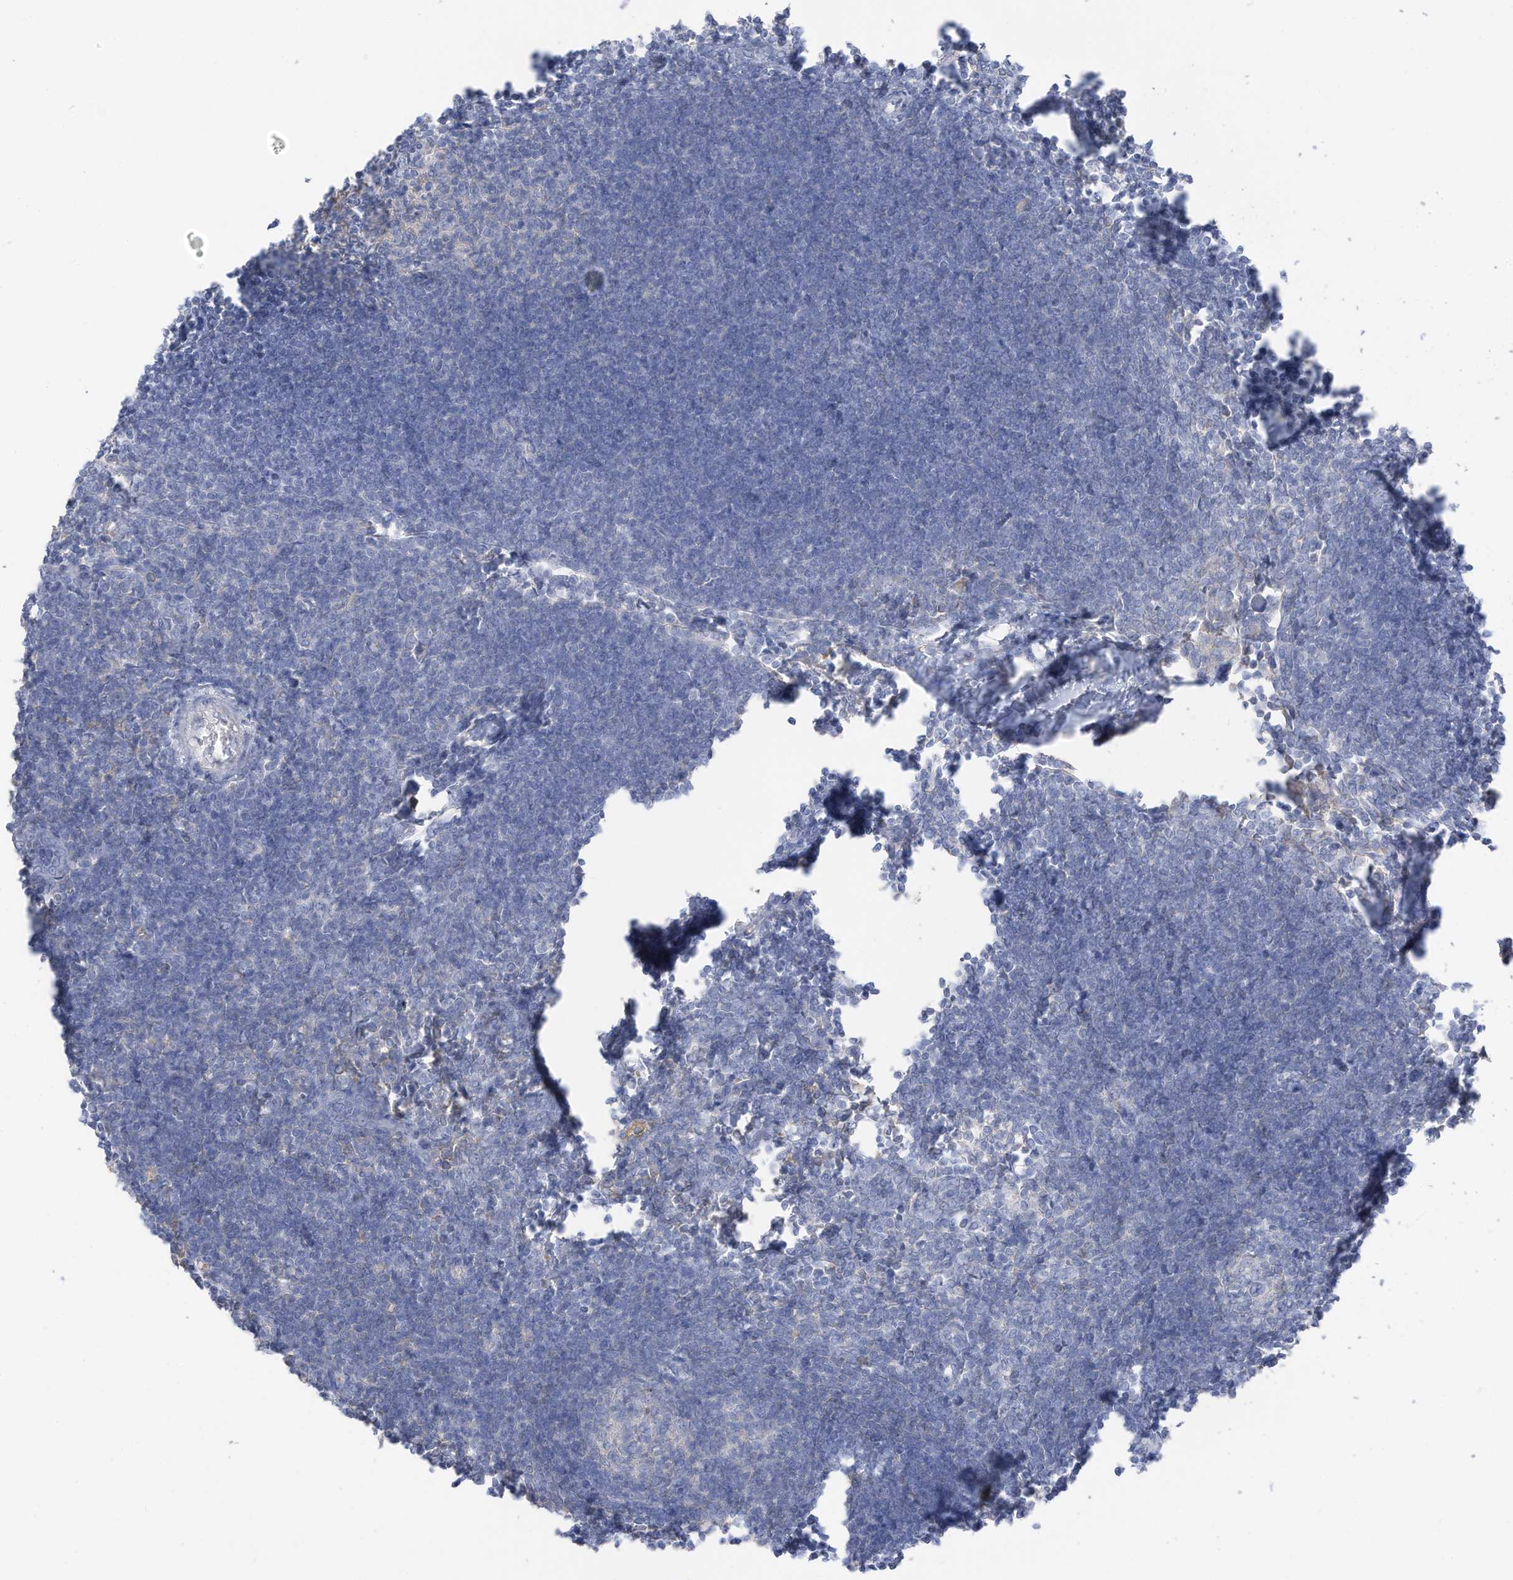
{"staining": {"intensity": "negative", "quantity": "none", "location": "none"}, "tissue": "lymph node", "cell_type": "Germinal center cells", "image_type": "normal", "snomed": [{"axis": "morphology", "description": "Normal tissue, NOS"}, {"axis": "morphology", "description": "Malignant melanoma, Metastatic site"}, {"axis": "topography", "description": "Lymph node"}], "caption": "Germinal center cells show no significant protein positivity in unremarkable lymph node.", "gene": "HSD17B13", "patient": {"sex": "male", "age": 41}}